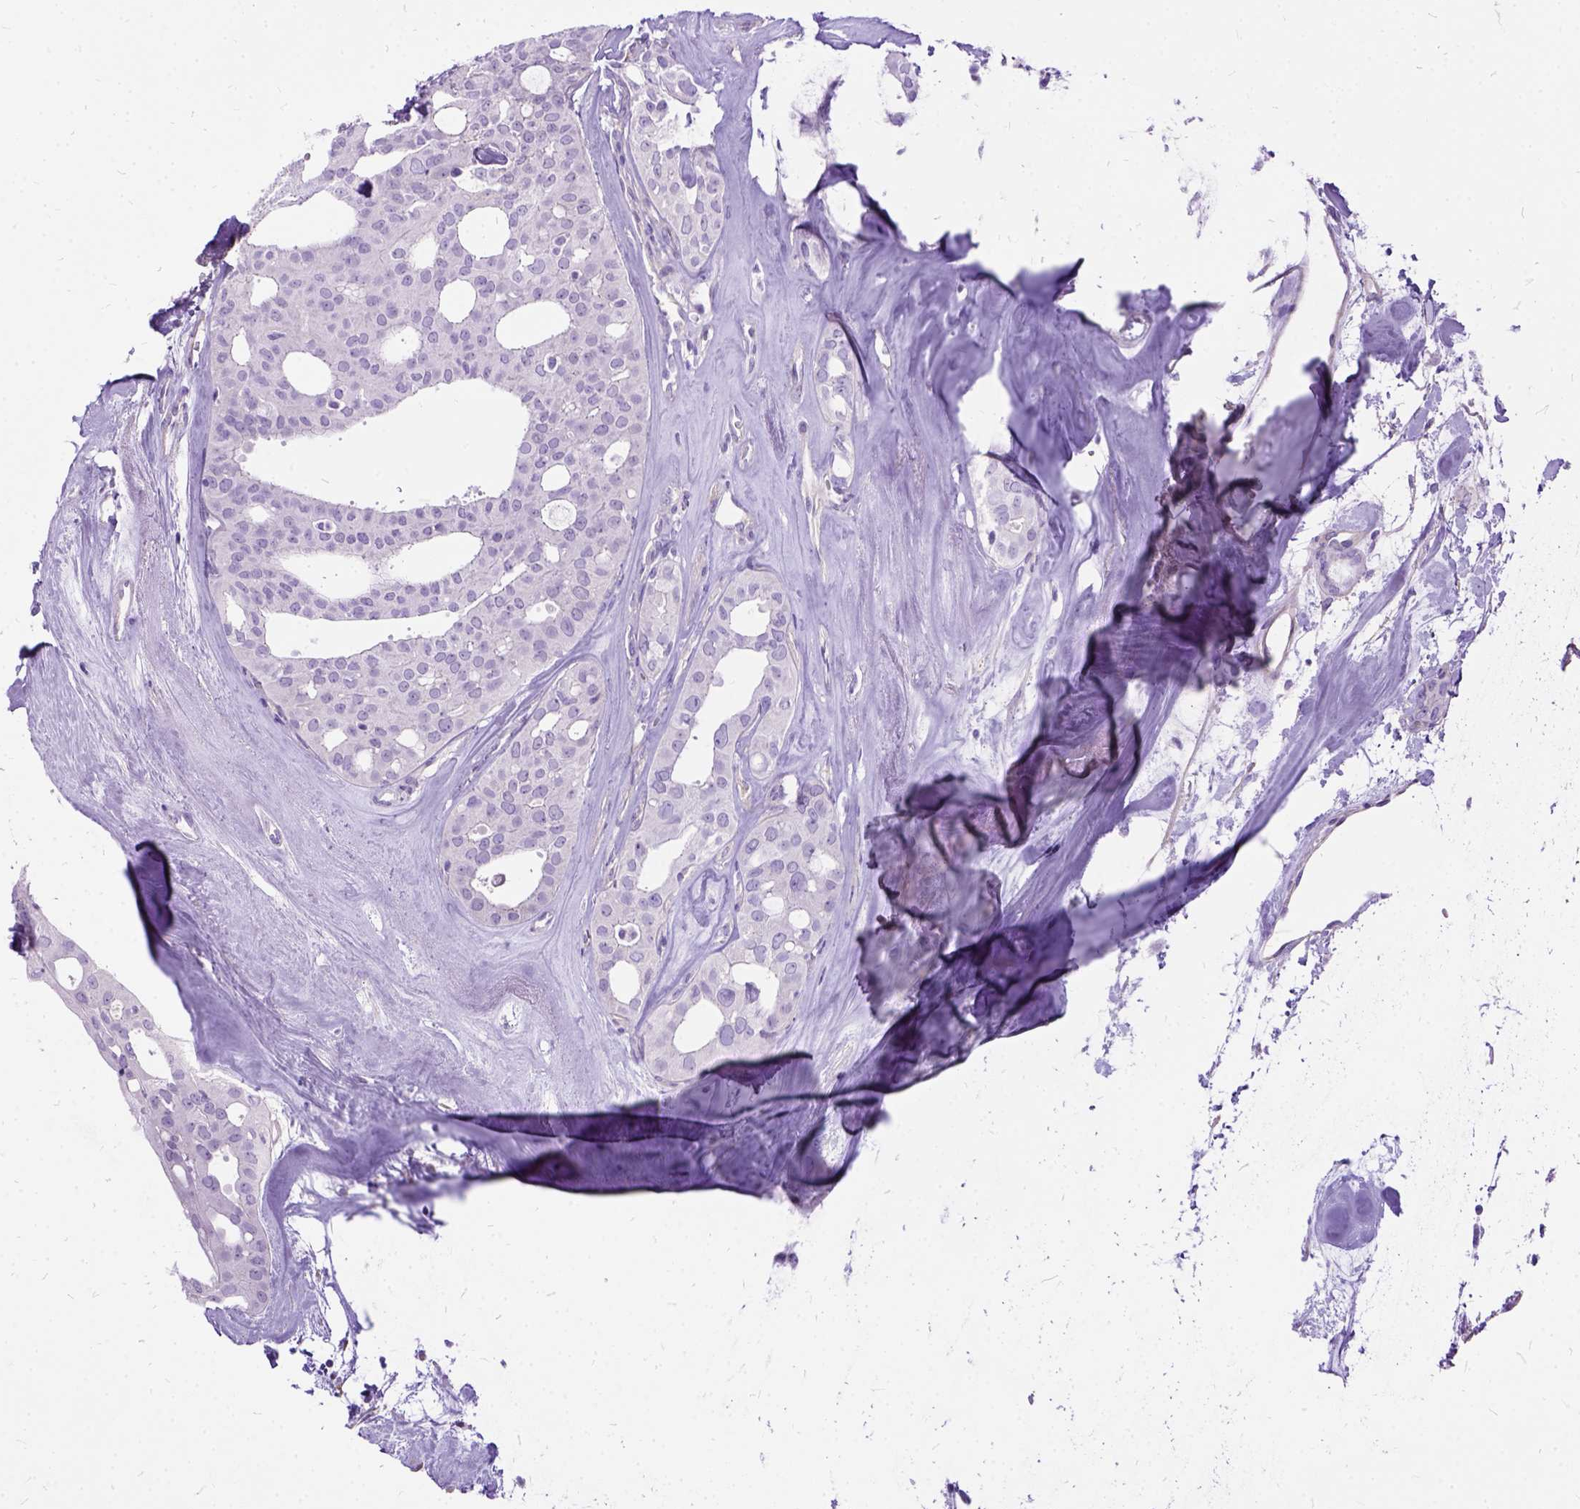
{"staining": {"intensity": "negative", "quantity": "none", "location": "none"}, "tissue": "thyroid cancer", "cell_type": "Tumor cells", "image_type": "cancer", "snomed": [{"axis": "morphology", "description": "Follicular adenoma carcinoma, NOS"}, {"axis": "topography", "description": "Thyroid gland"}], "caption": "This is an immunohistochemistry (IHC) photomicrograph of follicular adenoma carcinoma (thyroid). There is no expression in tumor cells.", "gene": "ARL9", "patient": {"sex": "male", "age": 75}}